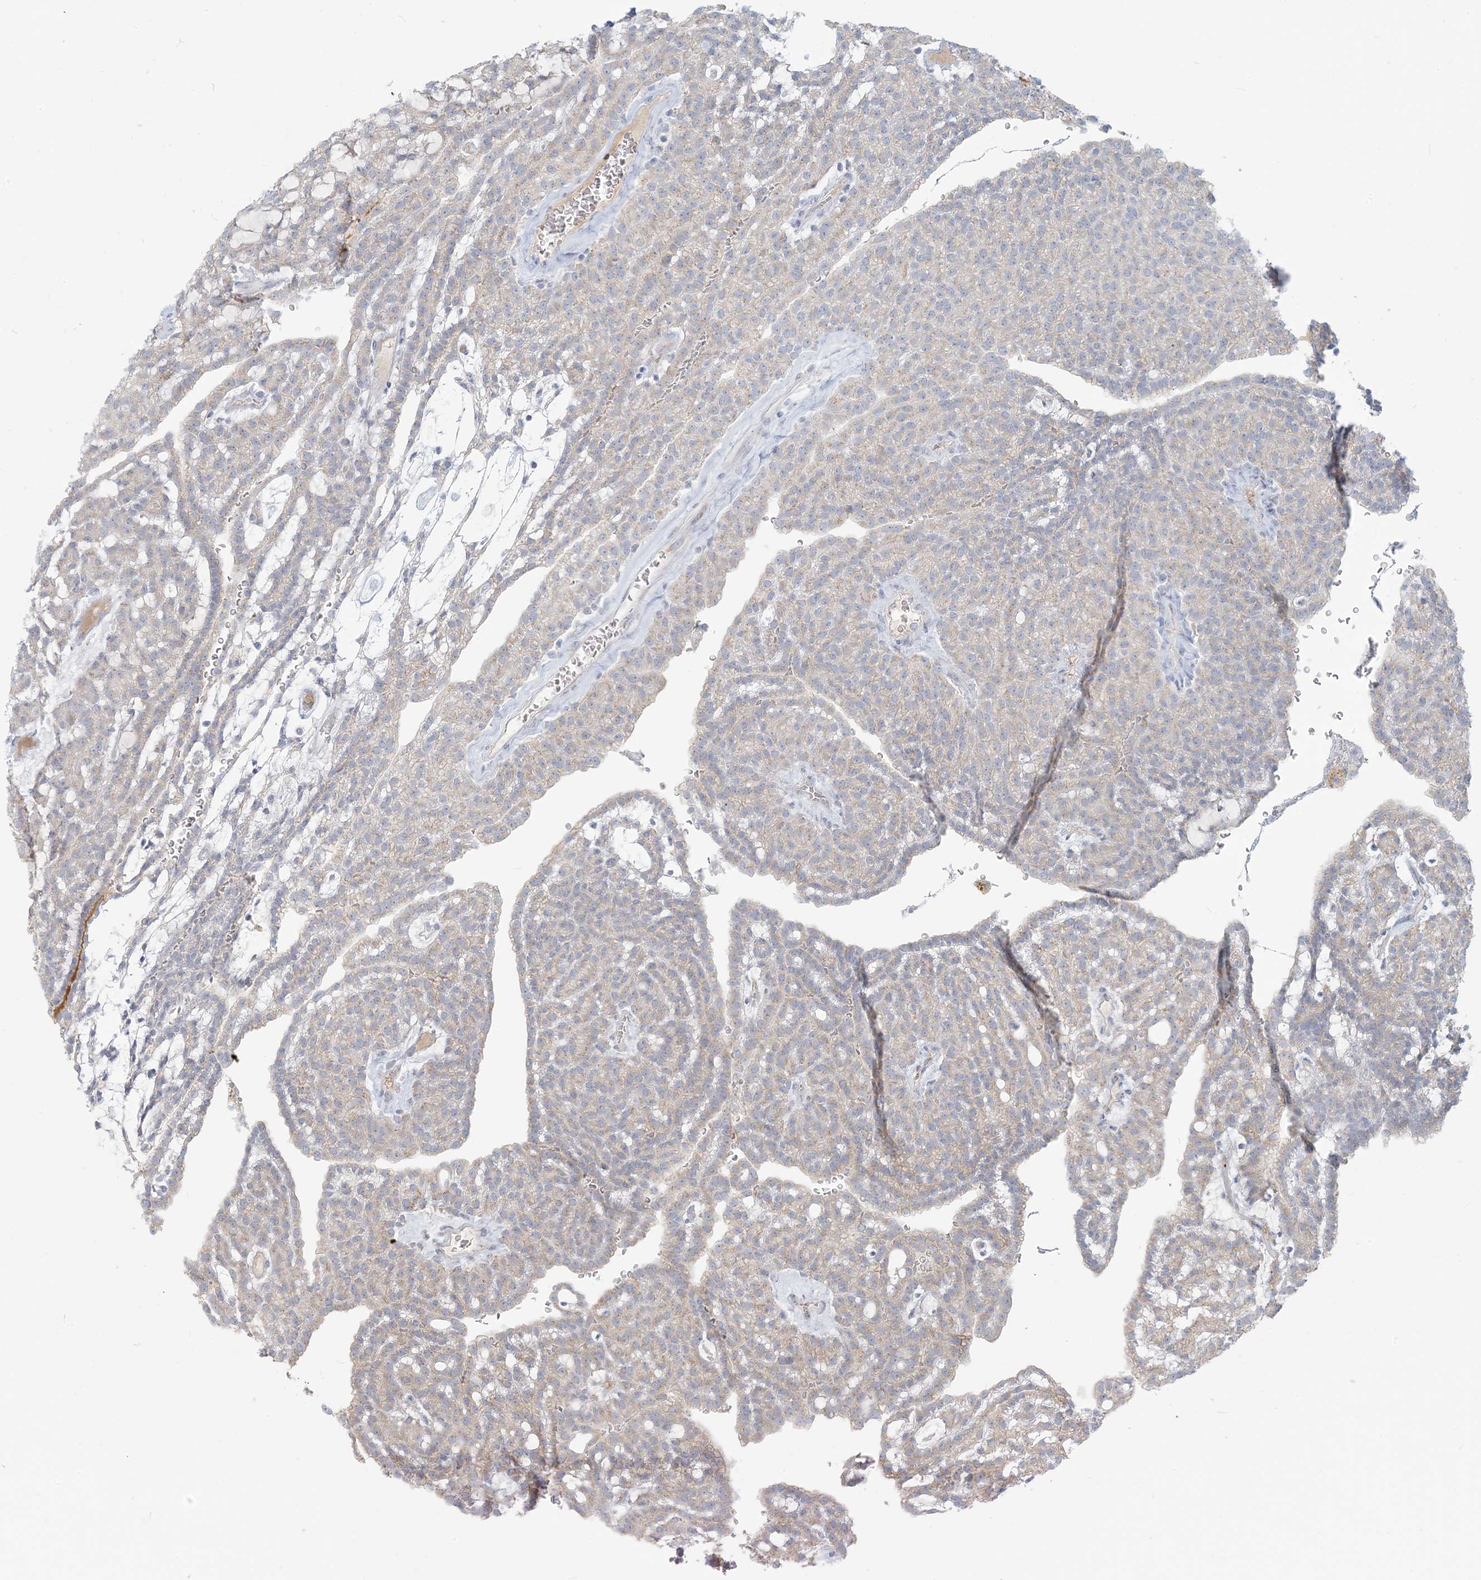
{"staining": {"intensity": "negative", "quantity": "none", "location": "none"}, "tissue": "renal cancer", "cell_type": "Tumor cells", "image_type": "cancer", "snomed": [{"axis": "morphology", "description": "Adenocarcinoma, NOS"}, {"axis": "topography", "description": "Kidney"}], "caption": "High power microscopy micrograph of an immunohistochemistry (IHC) image of renal adenocarcinoma, revealing no significant expression in tumor cells.", "gene": "SCML1", "patient": {"sex": "male", "age": 63}}